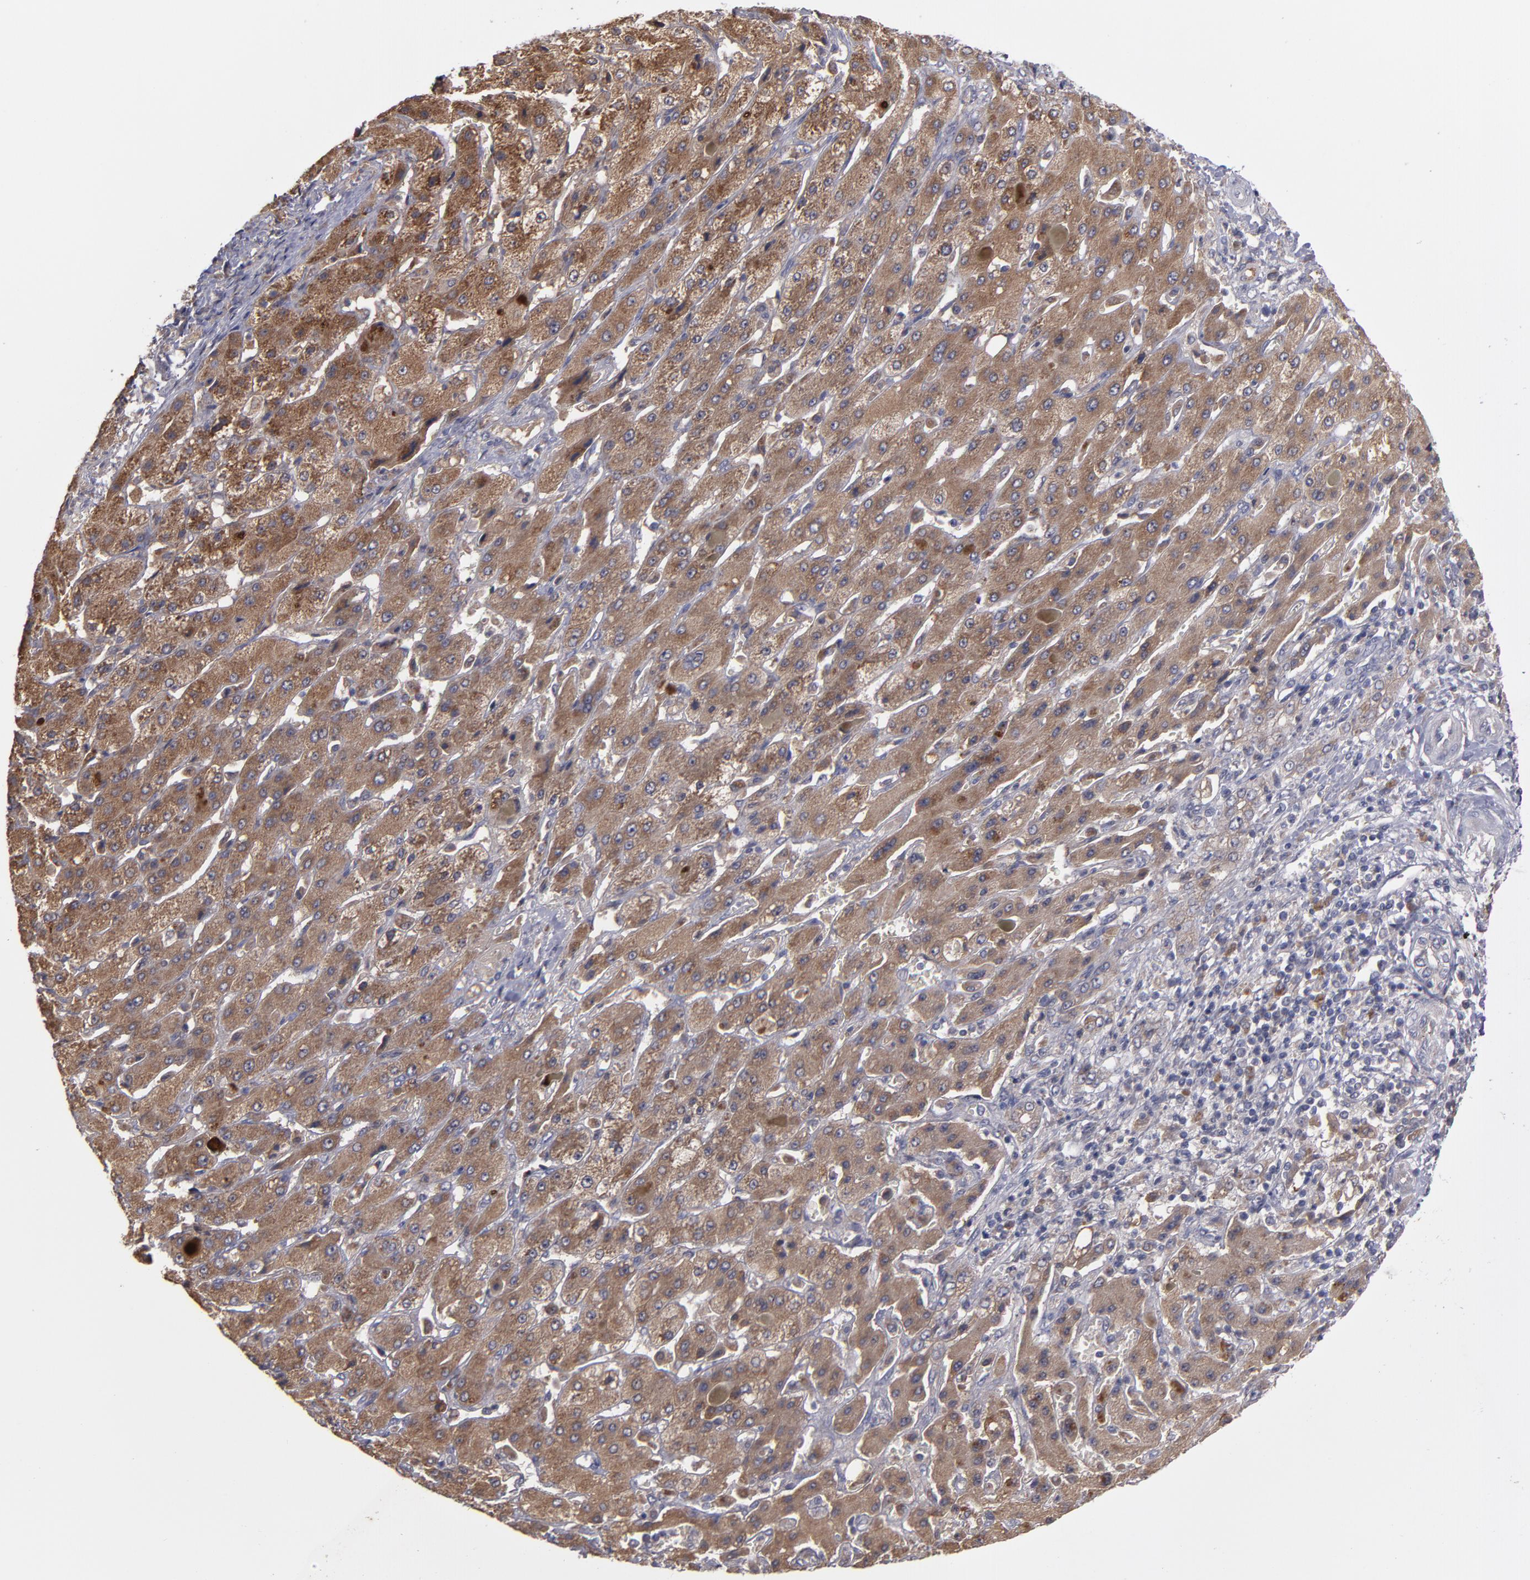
{"staining": {"intensity": "weak", "quantity": ">75%", "location": "cytoplasmic/membranous"}, "tissue": "liver cancer", "cell_type": "Tumor cells", "image_type": "cancer", "snomed": [{"axis": "morphology", "description": "Cholangiocarcinoma"}, {"axis": "topography", "description": "Liver"}], "caption": "This is a histology image of immunohistochemistry staining of liver cholangiocarcinoma, which shows weak expression in the cytoplasmic/membranous of tumor cells.", "gene": "MMP11", "patient": {"sex": "female", "age": 52}}